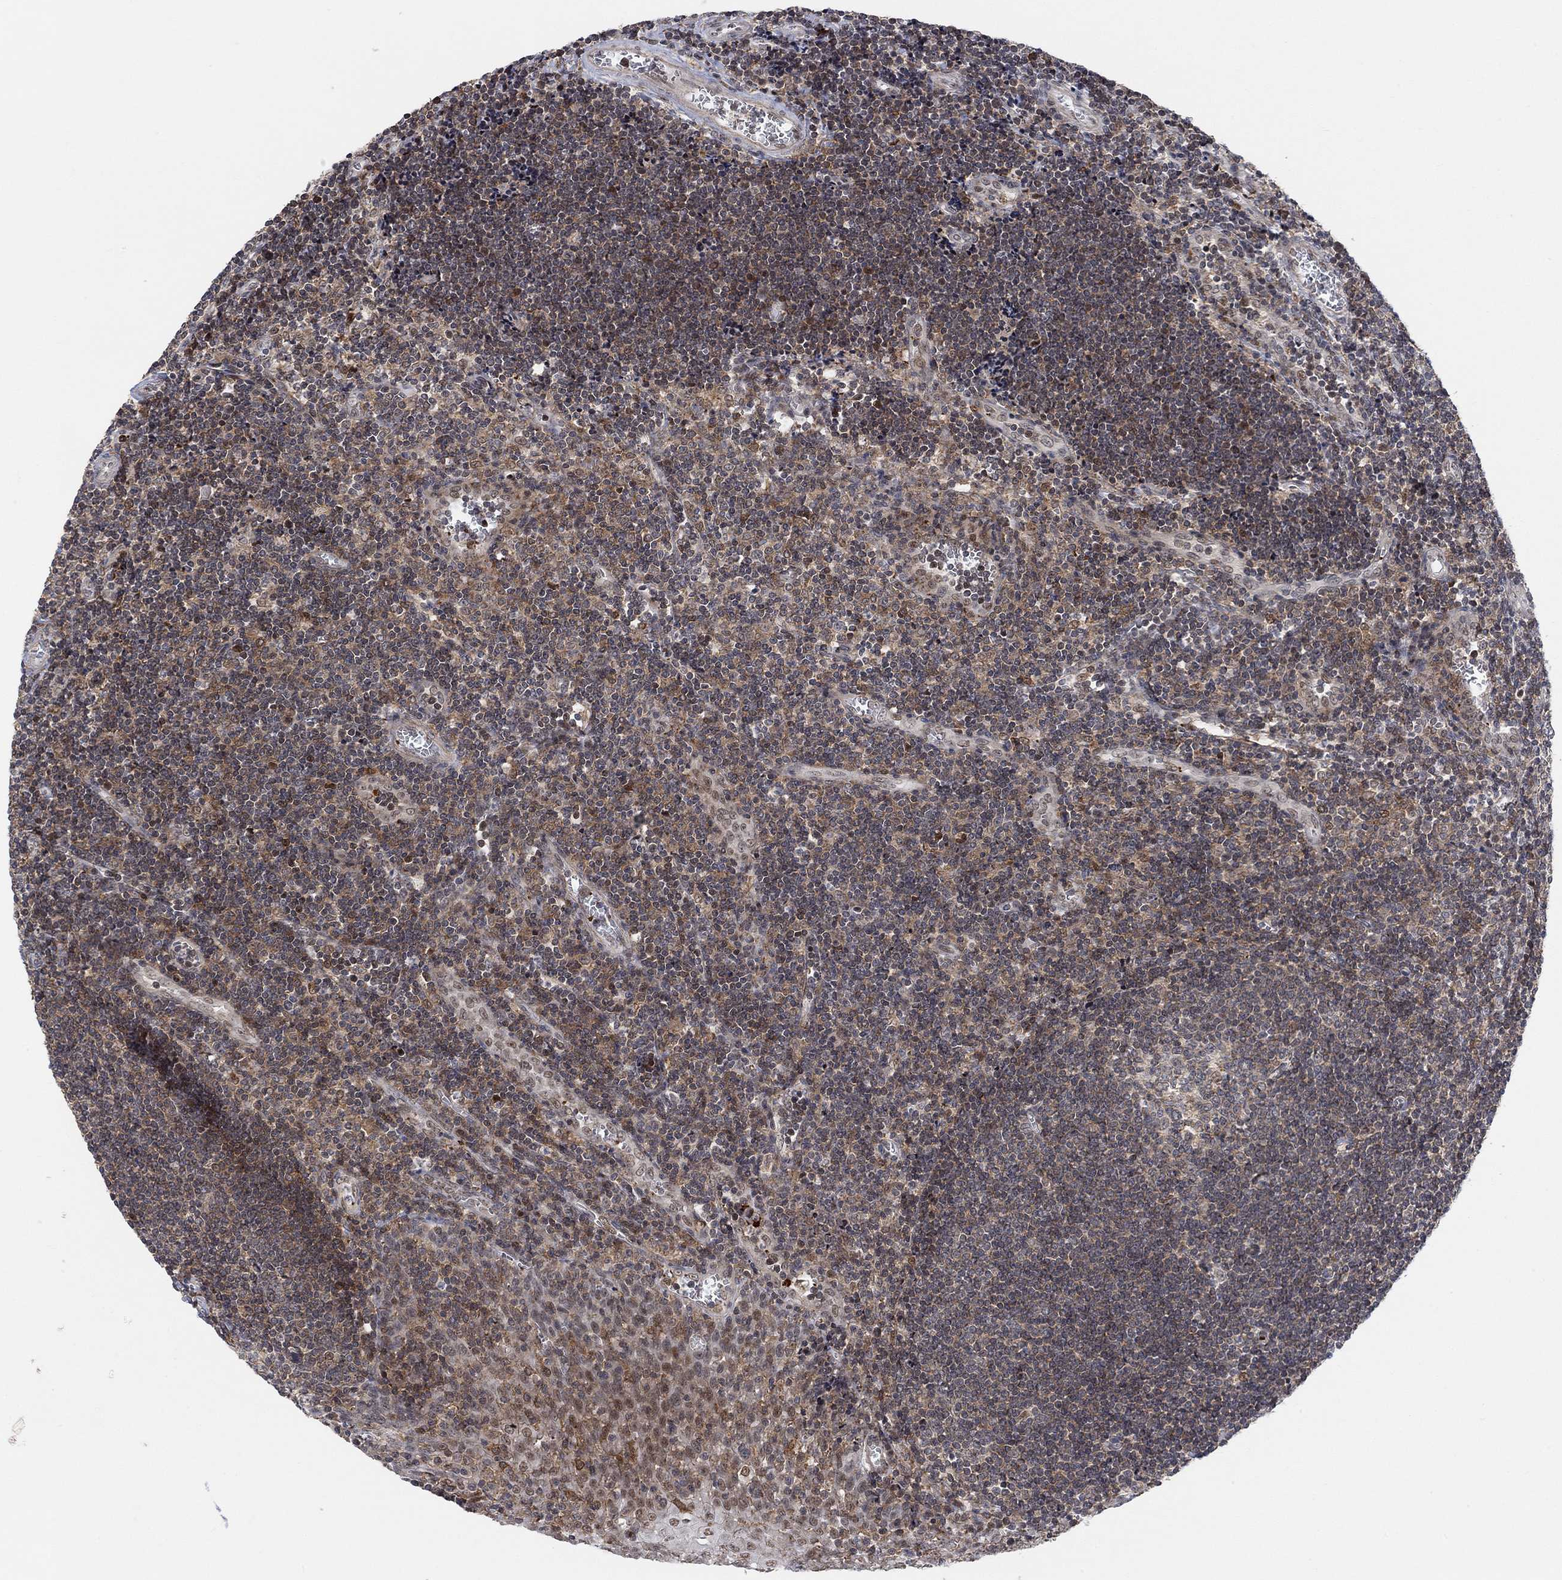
{"staining": {"intensity": "weak", "quantity": "<25%", "location": "cytoplasmic/membranous,nuclear"}, "tissue": "tonsil", "cell_type": "Germinal center cells", "image_type": "normal", "snomed": [{"axis": "morphology", "description": "Normal tissue, NOS"}, {"axis": "topography", "description": "Tonsil"}], "caption": "High magnification brightfield microscopy of benign tonsil stained with DAB (3,3'-diaminobenzidine) (brown) and counterstained with hematoxylin (blue): germinal center cells show no significant expression.", "gene": "PWWP2B", "patient": {"sex": "male", "age": 33}}